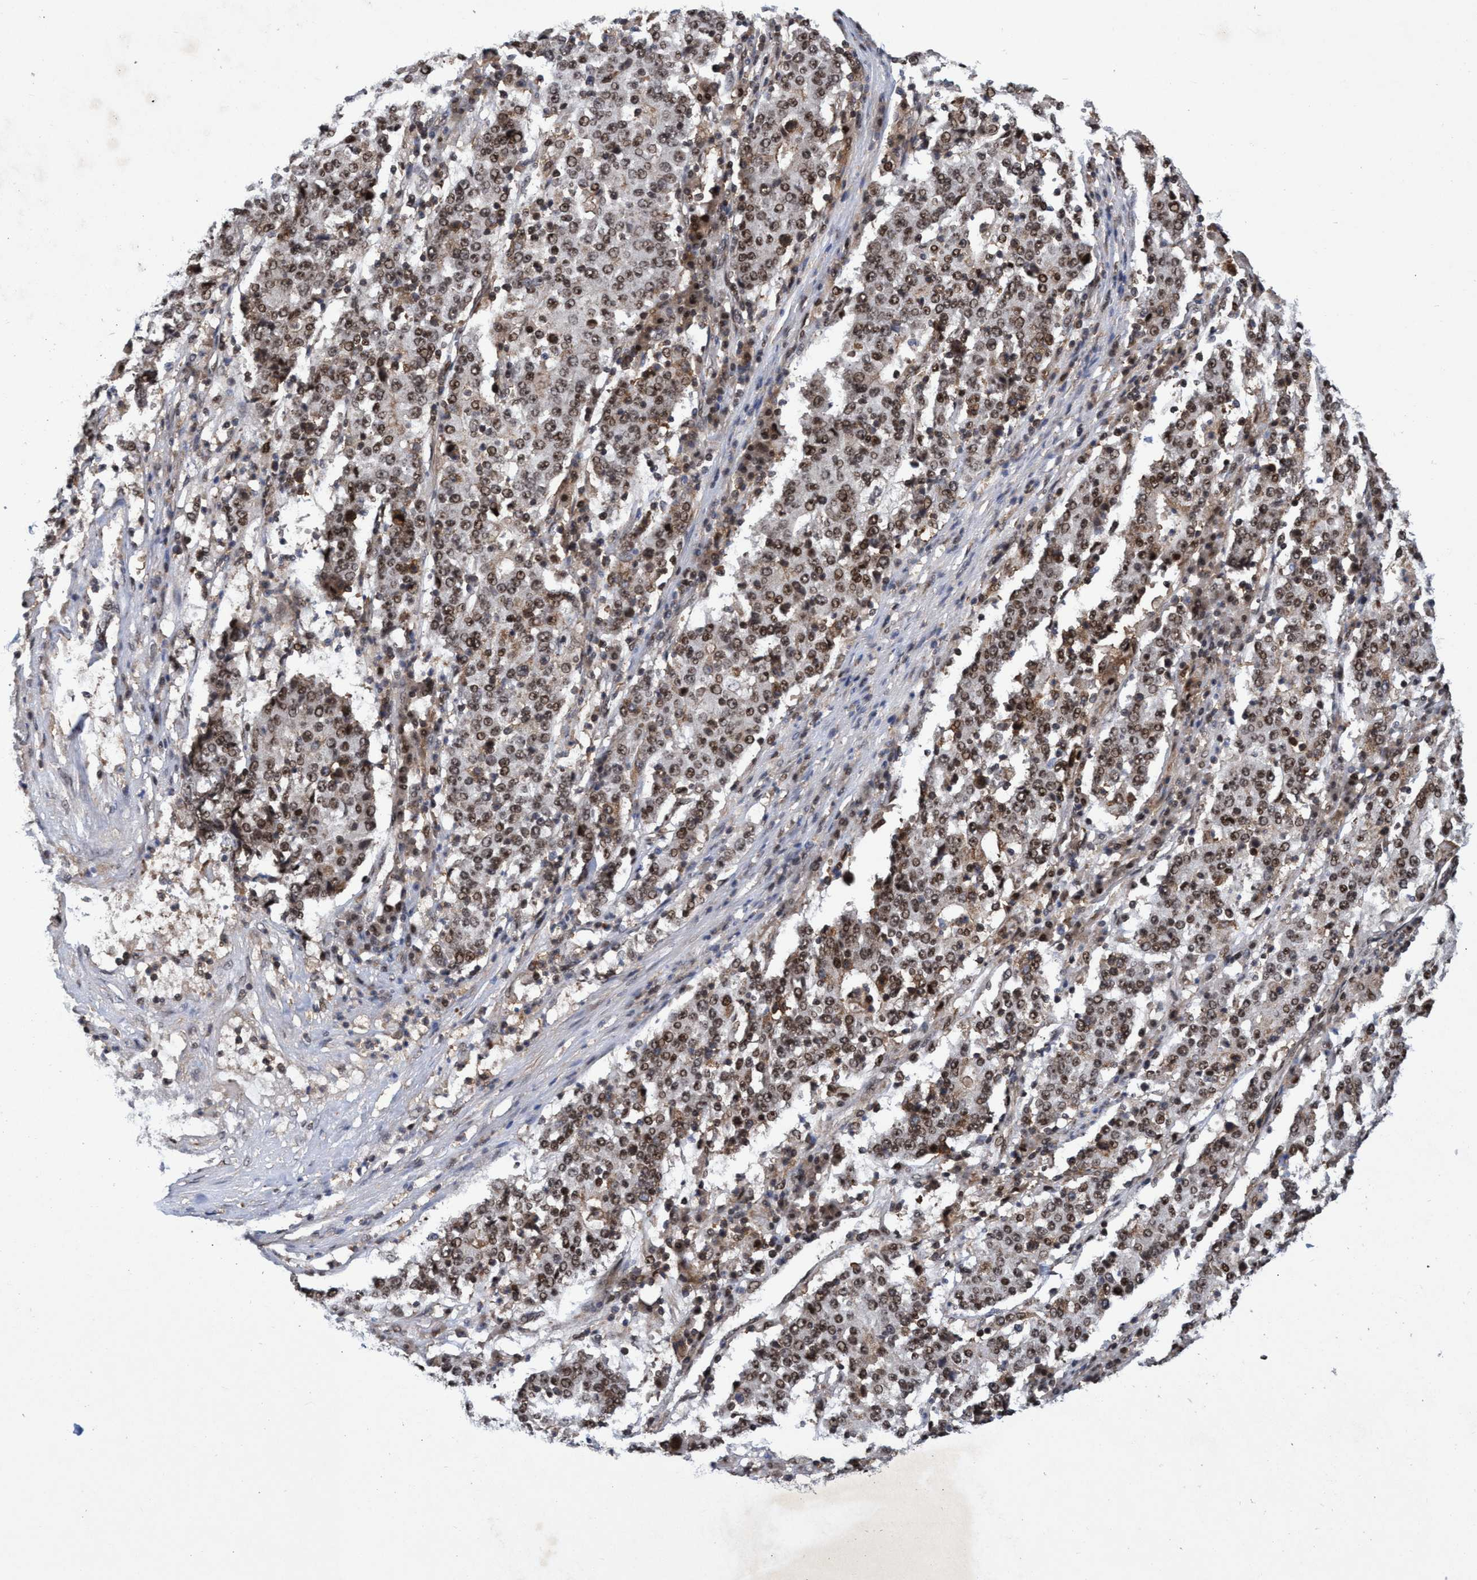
{"staining": {"intensity": "weak", "quantity": ">75%", "location": "nuclear"}, "tissue": "stomach cancer", "cell_type": "Tumor cells", "image_type": "cancer", "snomed": [{"axis": "morphology", "description": "Adenocarcinoma, NOS"}, {"axis": "topography", "description": "Stomach"}], "caption": "This is a photomicrograph of immunohistochemistry staining of stomach cancer, which shows weak expression in the nuclear of tumor cells.", "gene": "GTF2F1", "patient": {"sex": "male", "age": 59}}